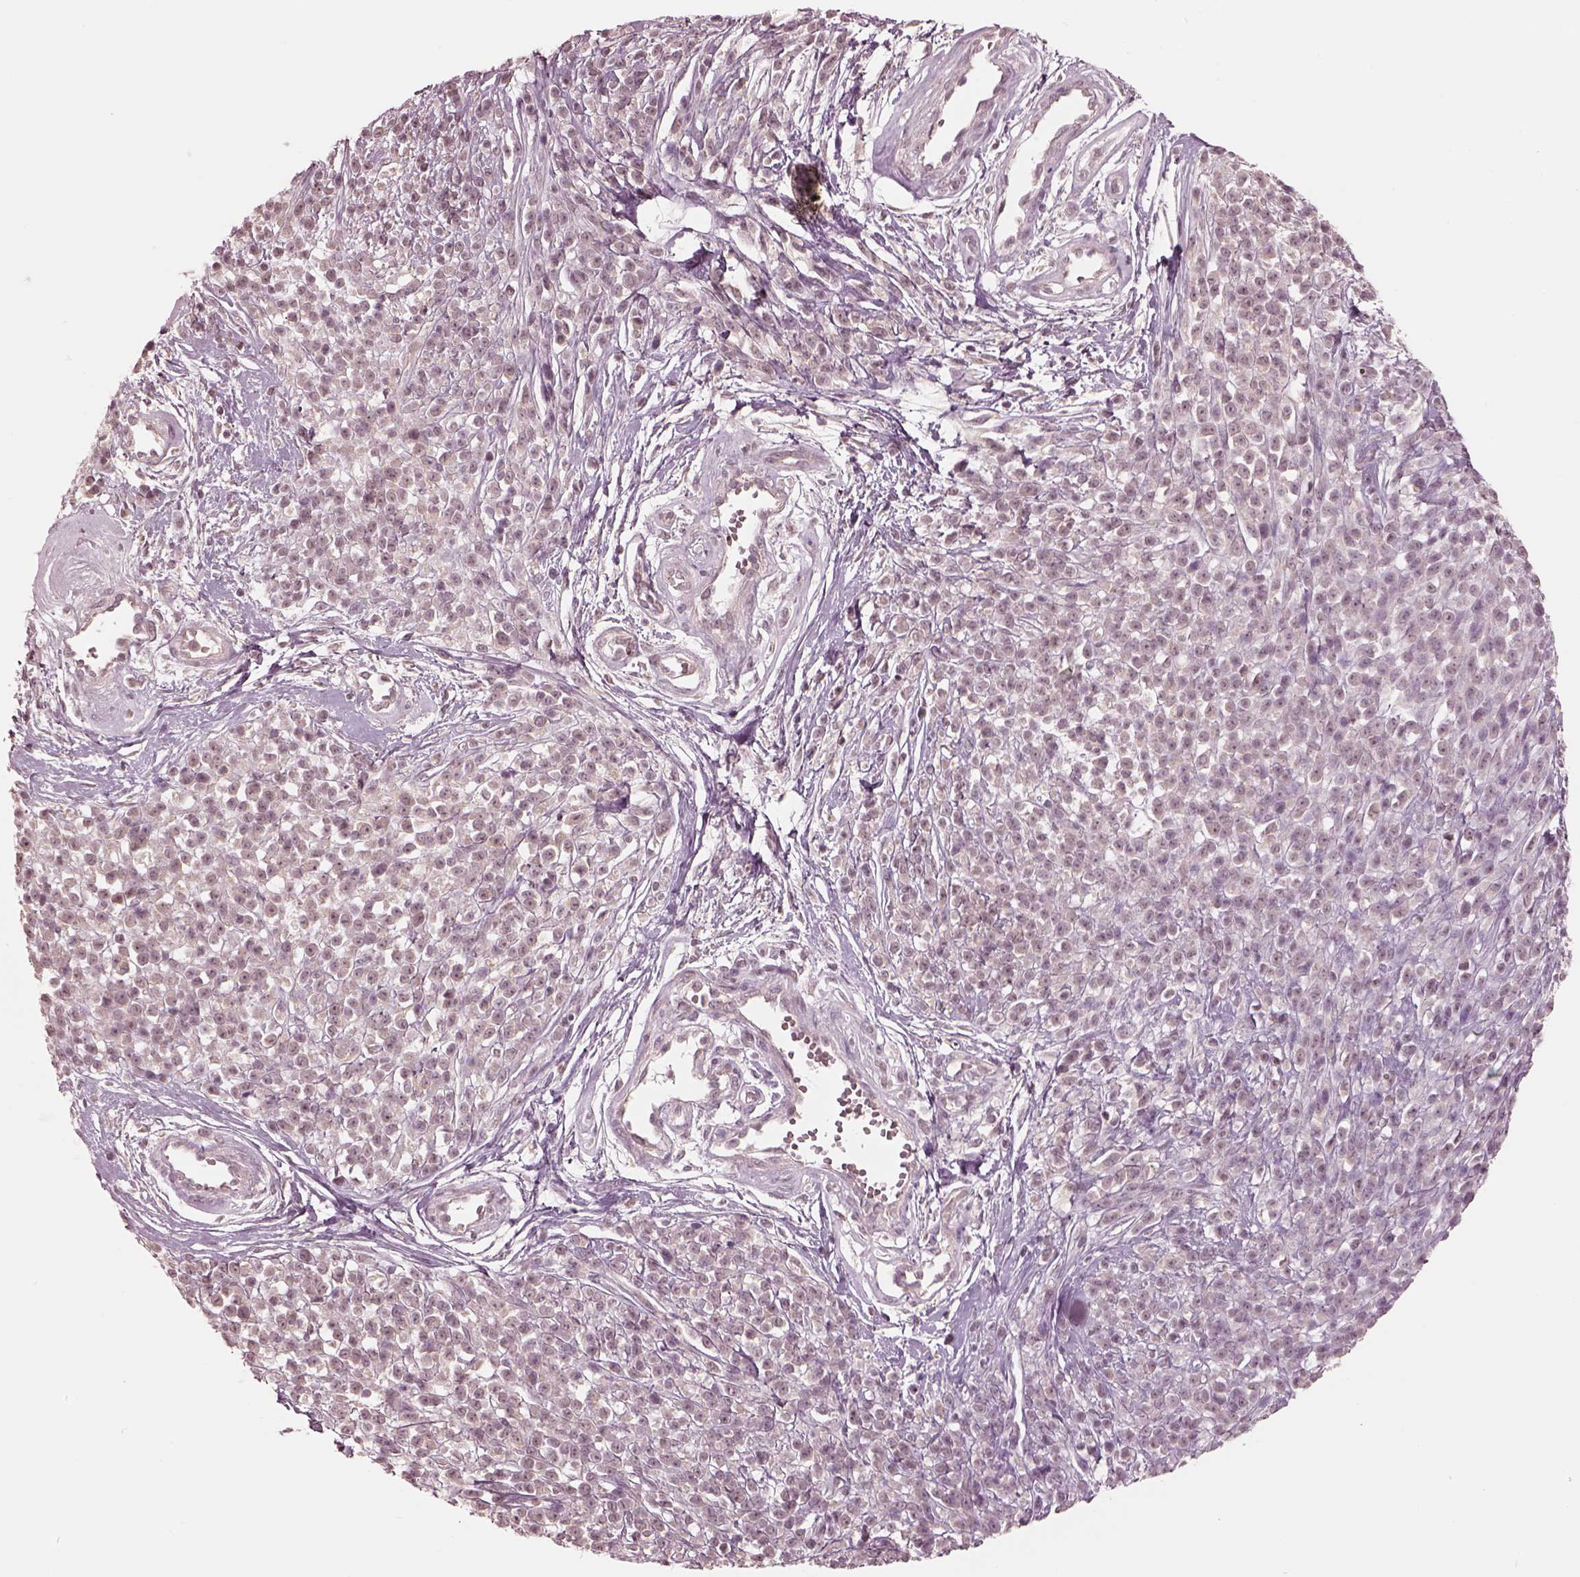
{"staining": {"intensity": "negative", "quantity": "none", "location": "none"}, "tissue": "melanoma", "cell_type": "Tumor cells", "image_type": "cancer", "snomed": [{"axis": "morphology", "description": "Malignant melanoma, NOS"}, {"axis": "topography", "description": "Skin"}, {"axis": "topography", "description": "Skin of trunk"}], "caption": "IHC histopathology image of melanoma stained for a protein (brown), which demonstrates no staining in tumor cells.", "gene": "IQCB1", "patient": {"sex": "male", "age": 74}}